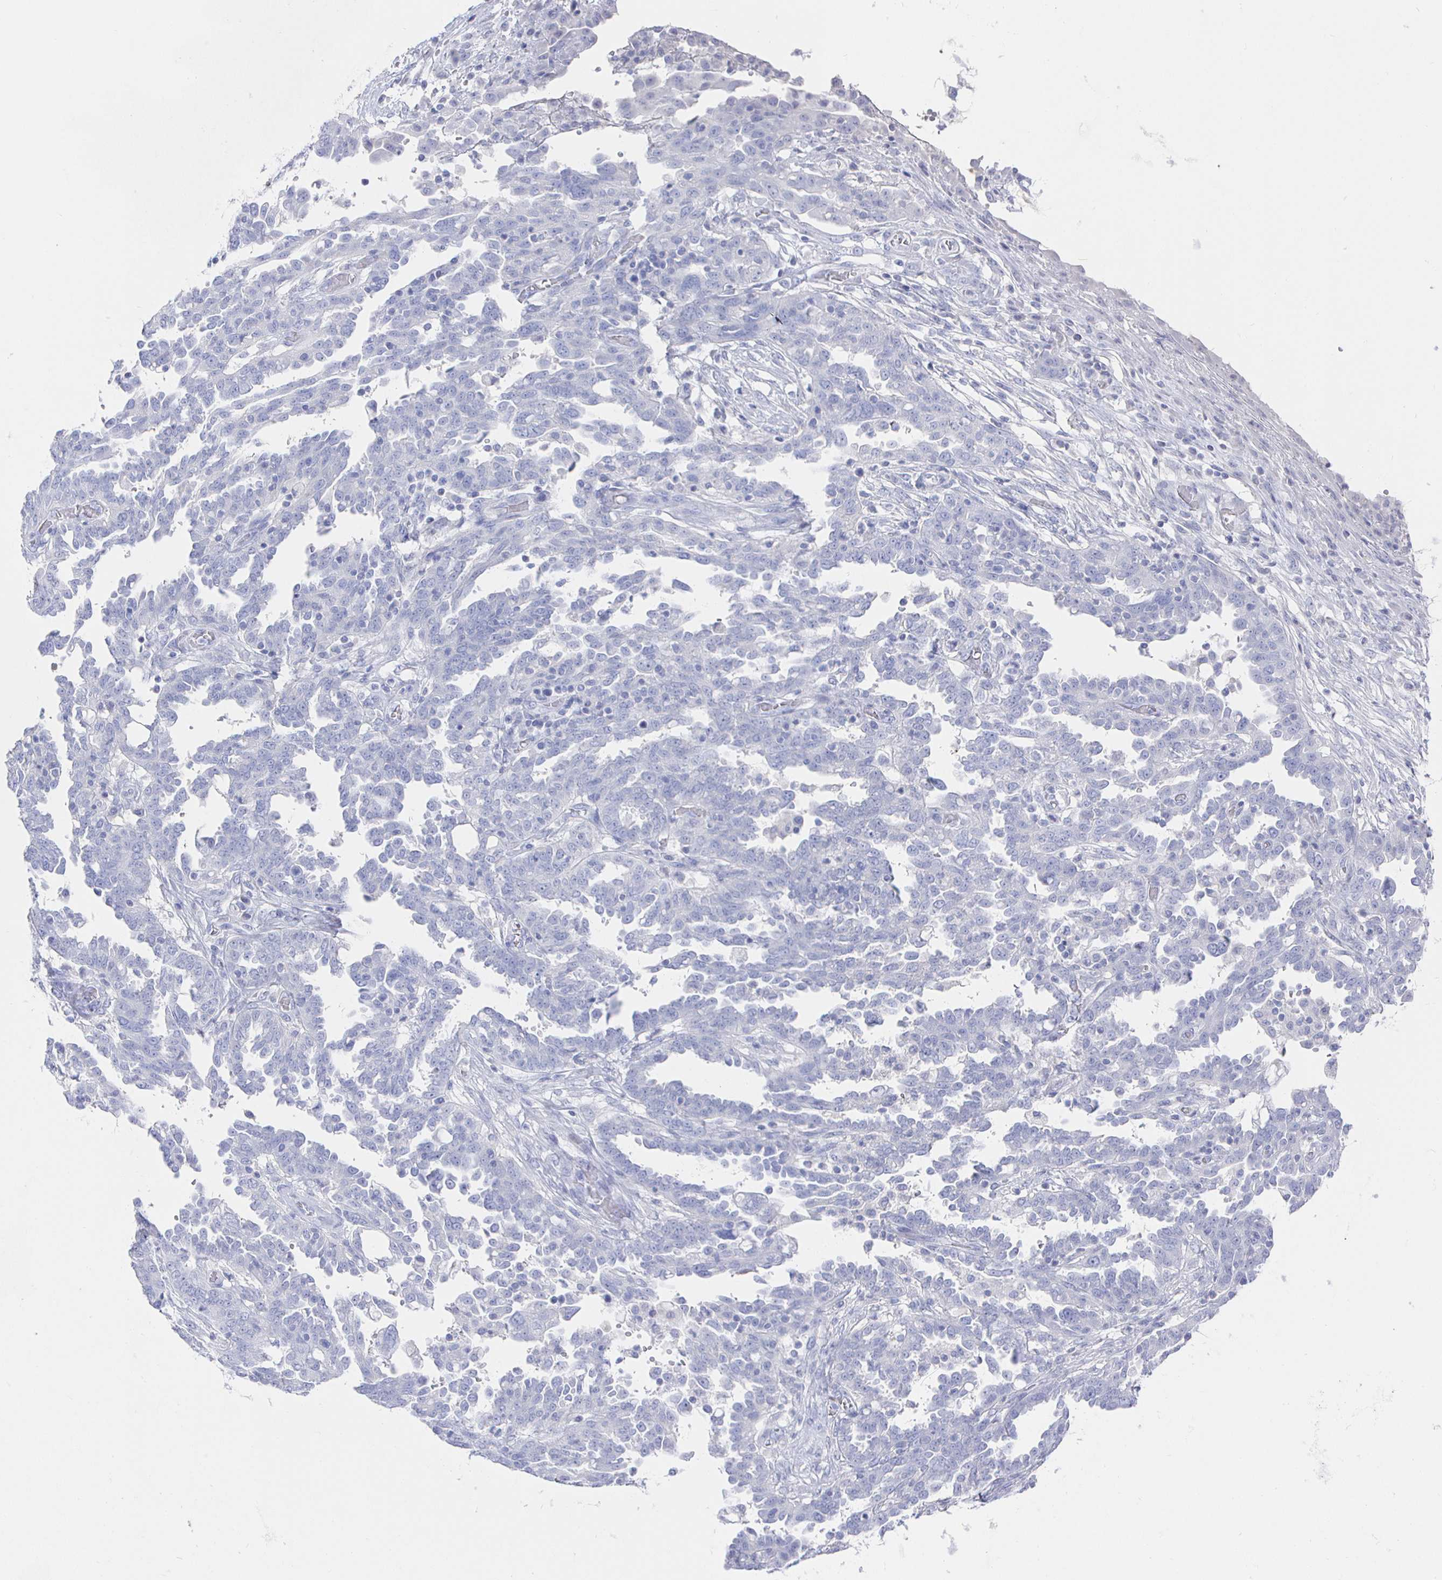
{"staining": {"intensity": "negative", "quantity": "none", "location": "none"}, "tissue": "ovarian cancer", "cell_type": "Tumor cells", "image_type": "cancer", "snomed": [{"axis": "morphology", "description": "Cystadenocarcinoma, serous, NOS"}, {"axis": "topography", "description": "Ovary"}], "caption": "This is an immunohistochemistry (IHC) photomicrograph of serous cystadenocarcinoma (ovarian). There is no staining in tumor cells.", "gene": "CLCA1", "patient": {"sex": "female", "age": 67}}